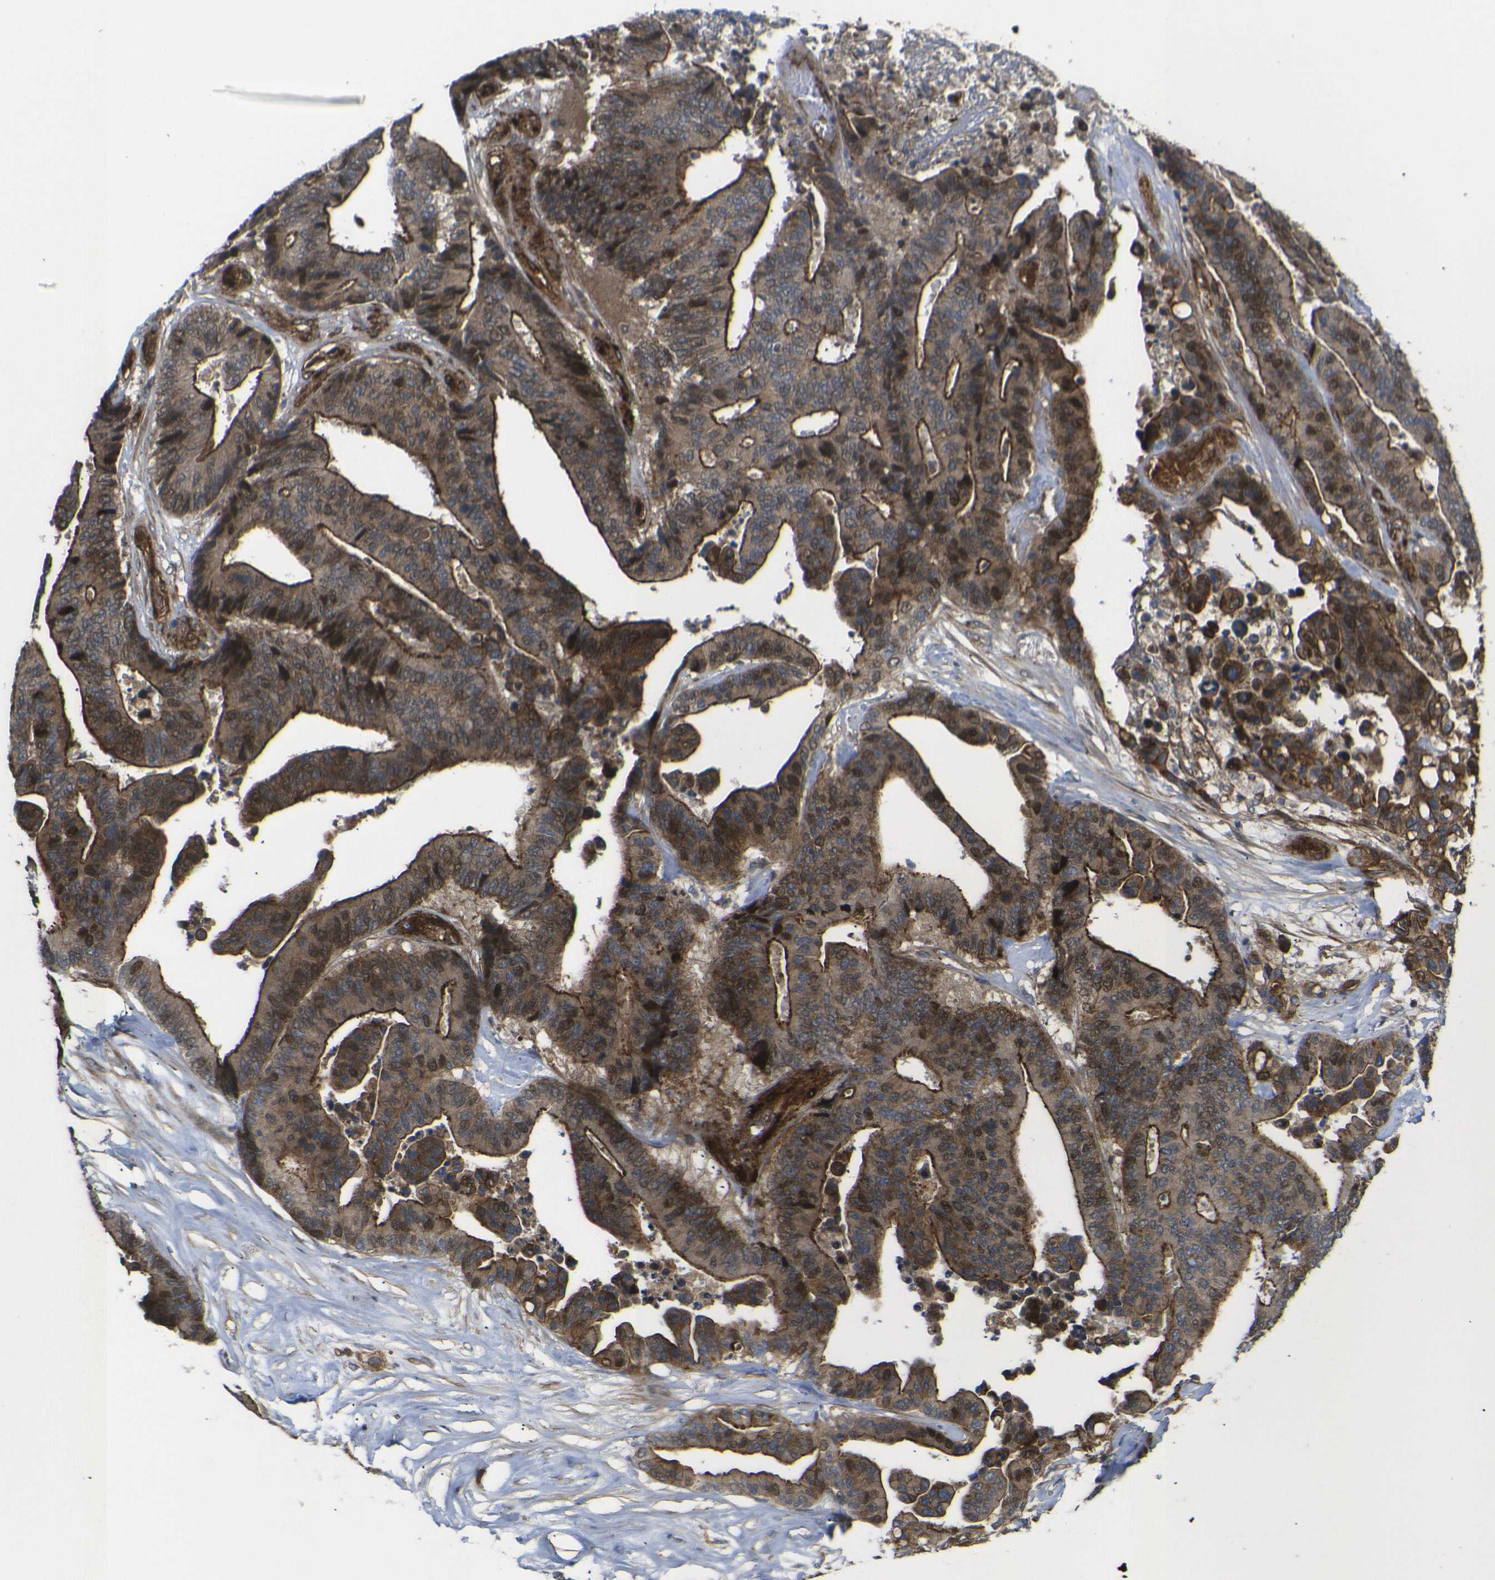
{"staining": {"intensity": "moderate", "quantity": ">75%", "location": "cytoplasmic/membranous,nuclear"}, "tissue": "colorectal cancer", "cell_type": "Tumor cells", "image_type": "cancer", "snomed": [{"axis": "morphology", "description": "Normal tissue, NOS"}, {"axis": "morphology", "description": "Adenocarcinoma, NOS"}, {"axis": "topography", "description": "Colon"}], "caption": "Moderate cytoplasmic/membranous and nuclear staining for a protein is seen in about >75% of tumor cells of colorectal cancer (adenocarcinoma) using immunohistochemistry (IHC).", "gene": "ECE1", "patient": {"sex": "male", "age": 82}}